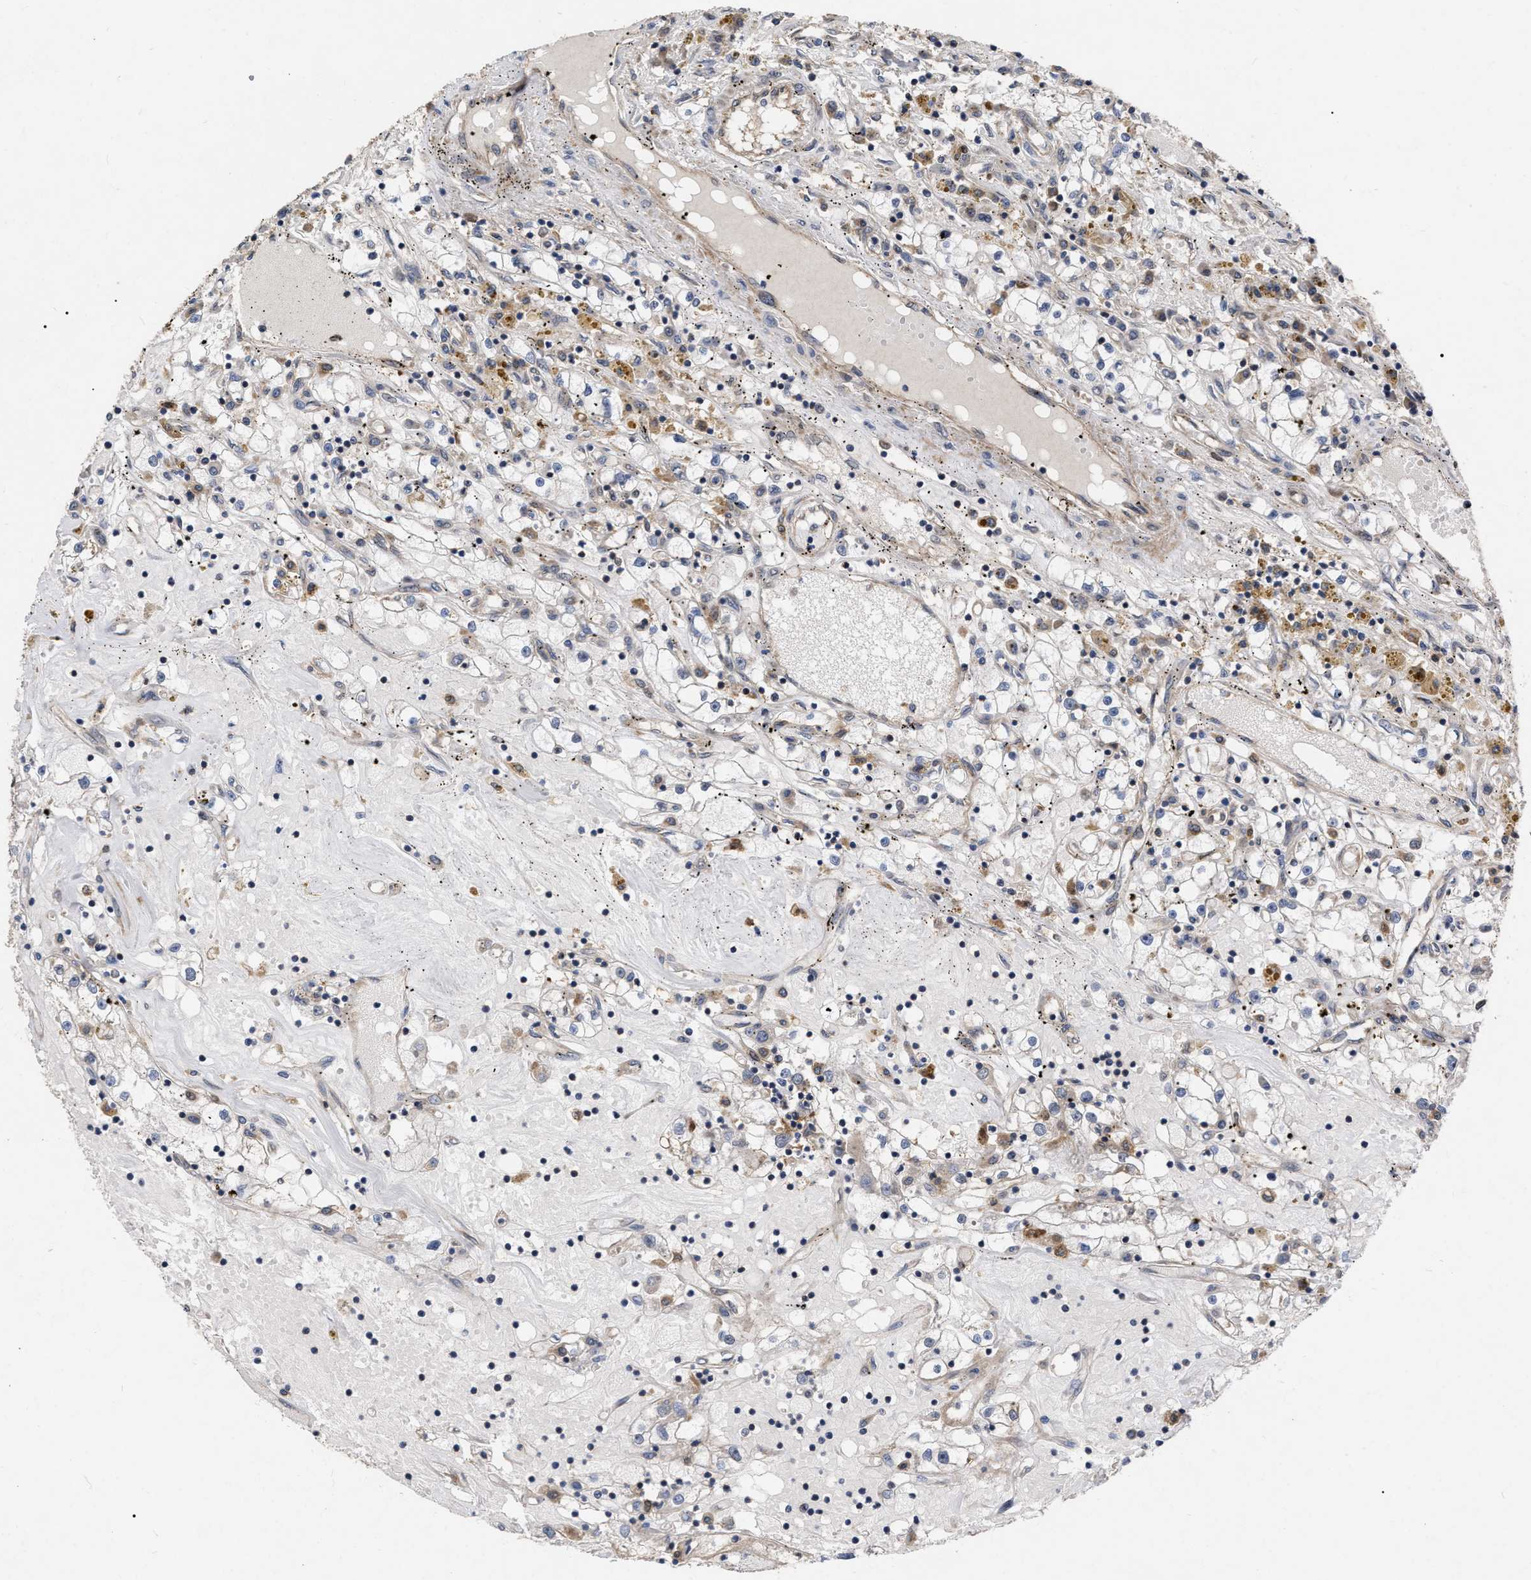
{"staining": {"intensity": "weak", "quantity": "<25%", "location": "cytoplasmic/membranous"}, "tissue": "renal cancer", "cell_type": "Tumor cells", "image_type": "cancer", "snomed": [{"axis": "morphology", "description": "Adenocarcinoma, NOS"}, {"axis": "topography", "description": "Kidney"}], "caption": "A histopathology image of human renal adenocarcinoma is negative for staining in tumor cells.", "gene": "CDKN2C", "patient": {"sex": "male", "age": 56}}